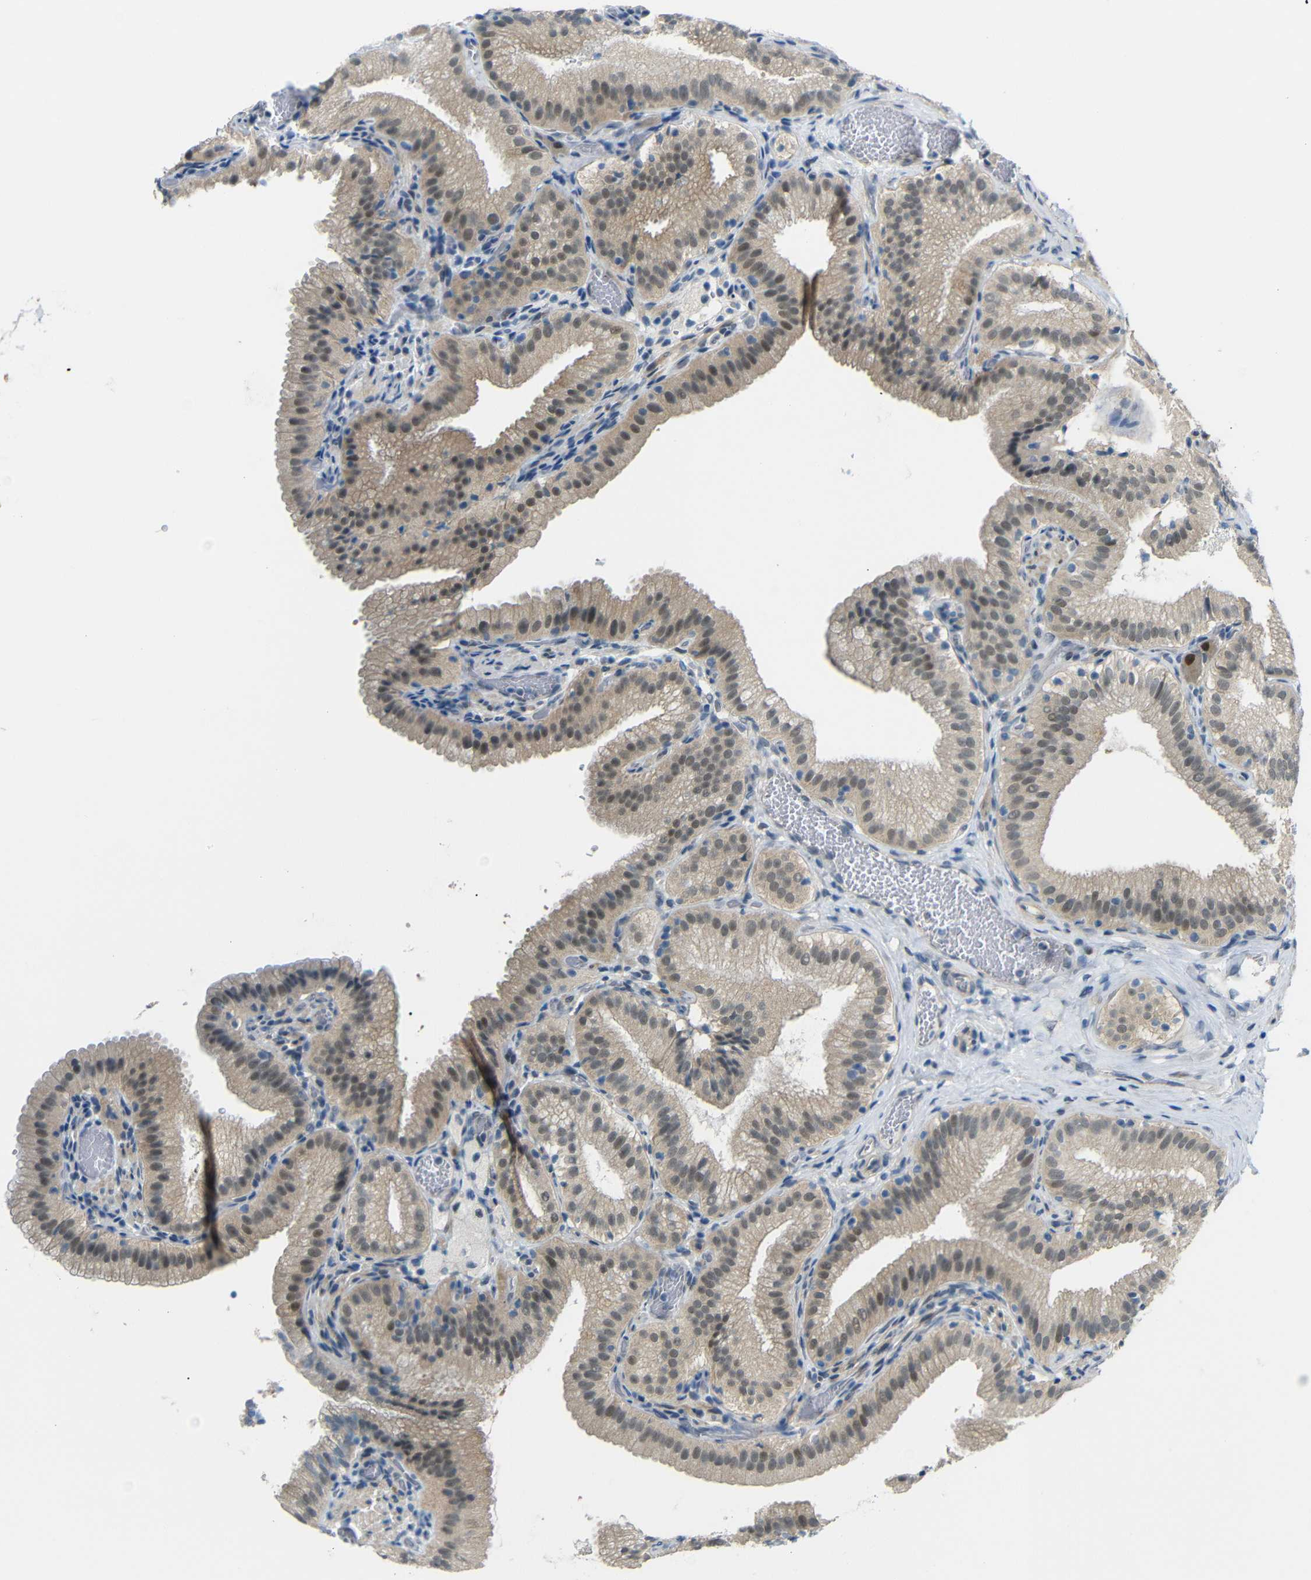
{"staining": {"intensity": "moderate", "quantity": "25%-75%", "location": "cytoplasmic/membranous,nuclear"}, "tissue": "gallbladder", "cell_type": "Glandular cells", "image_type": "normal", "snomed": [{"axis": "morphology", "description": "Normal tissue, NOS"}, {"axis": "topography", "description": "Gallbladder"}], "caption": "Glandular cells show moderate cytoplasmic/membranous,nuclear staining in about 25%-75% of cells in unremarkable gallbladder.", "gene": "GPR158", "patient": {"sex": "male", "age": 54}}